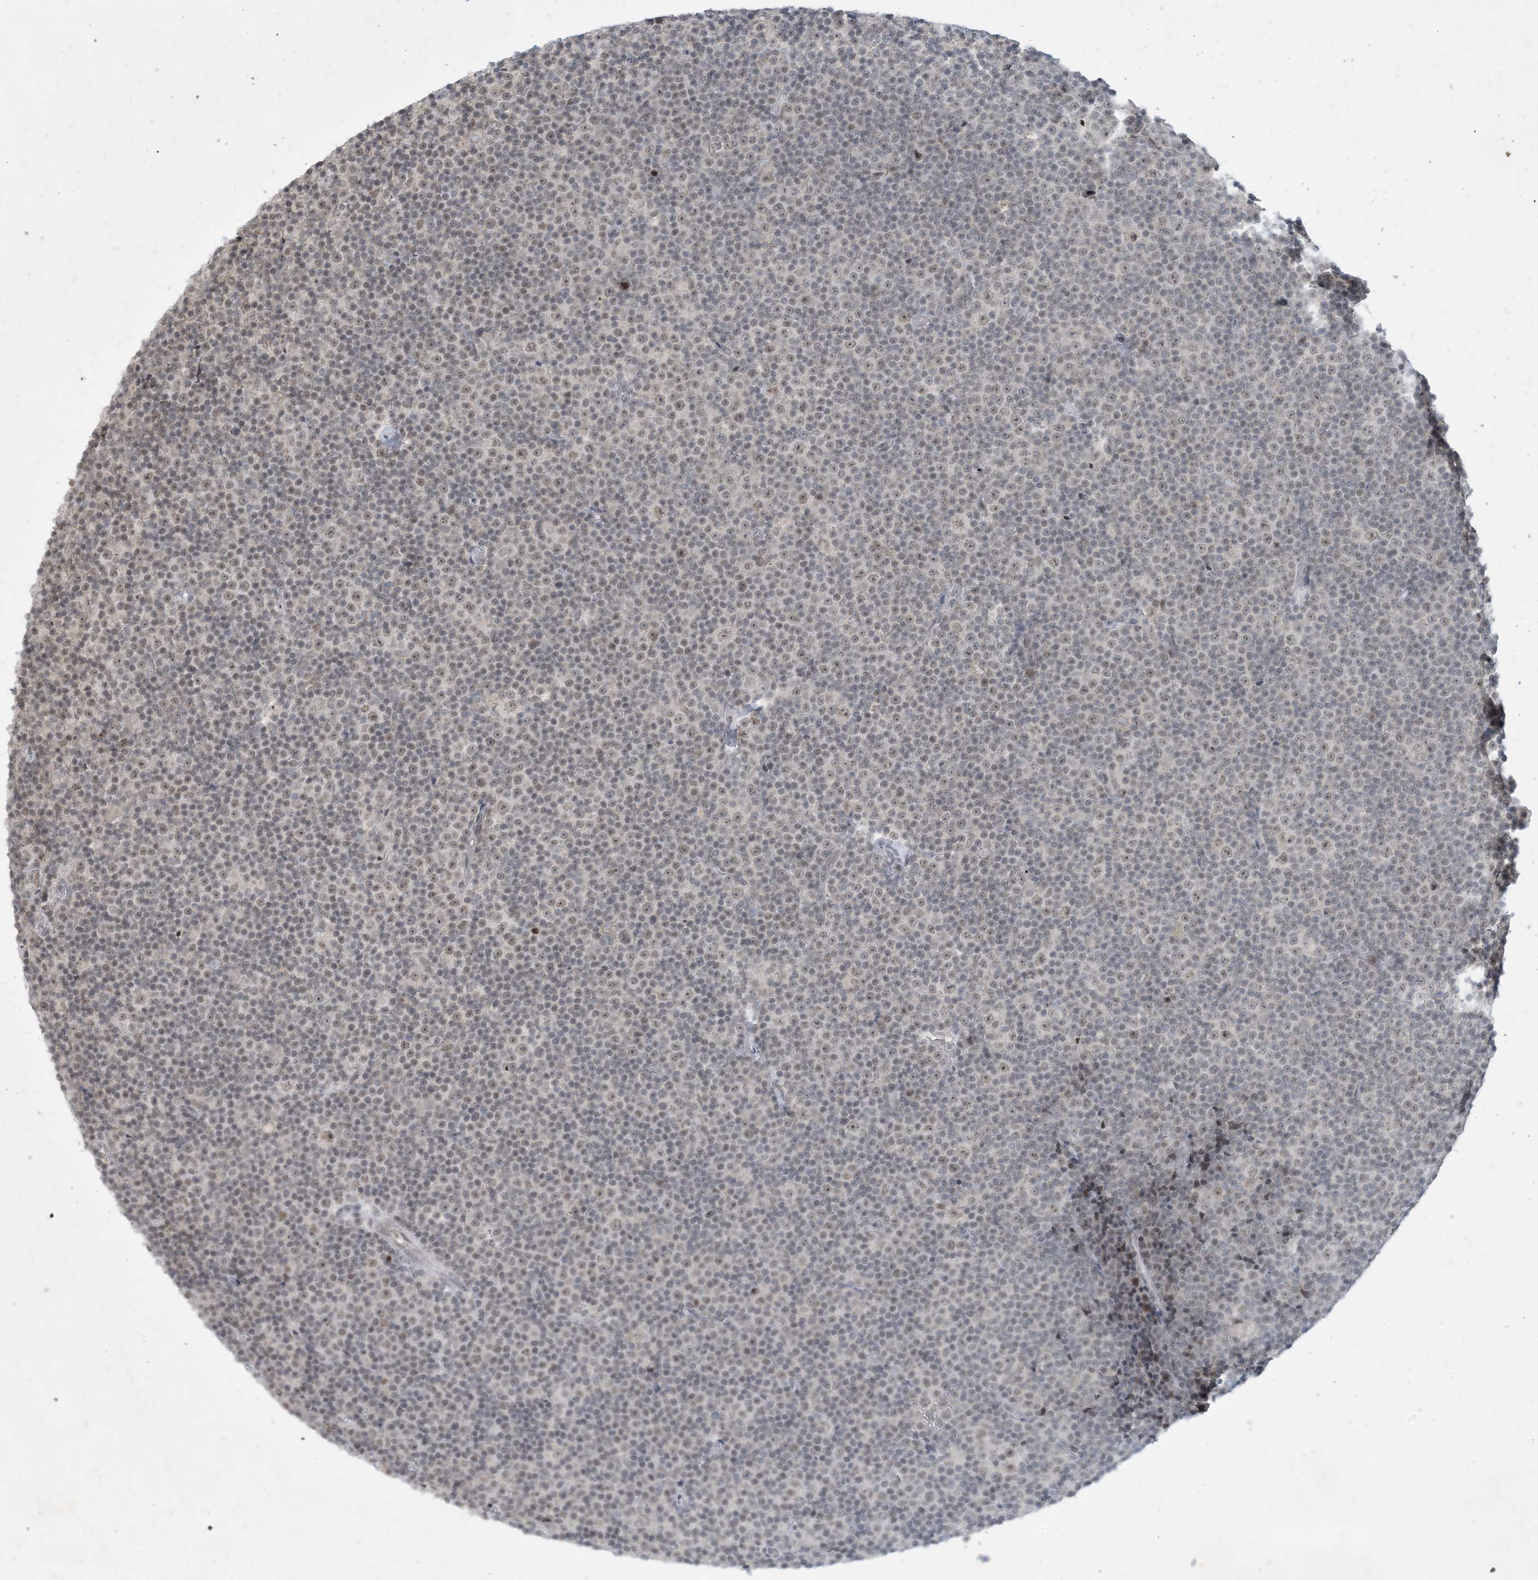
{"staining": {"intensity": "weak", "quantity": "25%-75%", "location": "nuclear"}, "tissue": "lymphoma", "cell_type": "Tumor cells", "image_type": "cancer", "snomed": [{"axis": "morphology", "description": "Malignant lymphoma, non-Hodgkin's type, Low grade"}, {"axis": "topography", "description": "Lymph node"}], "caption": "Tumor cells show low levels of weak nuclear staining in approximately 25%-75% of cells in malignant lymphoma, non-Hodgkin's type (low-grade).", "gene": "ZNF674", "patient": {"sex": "female", "age": 67}}